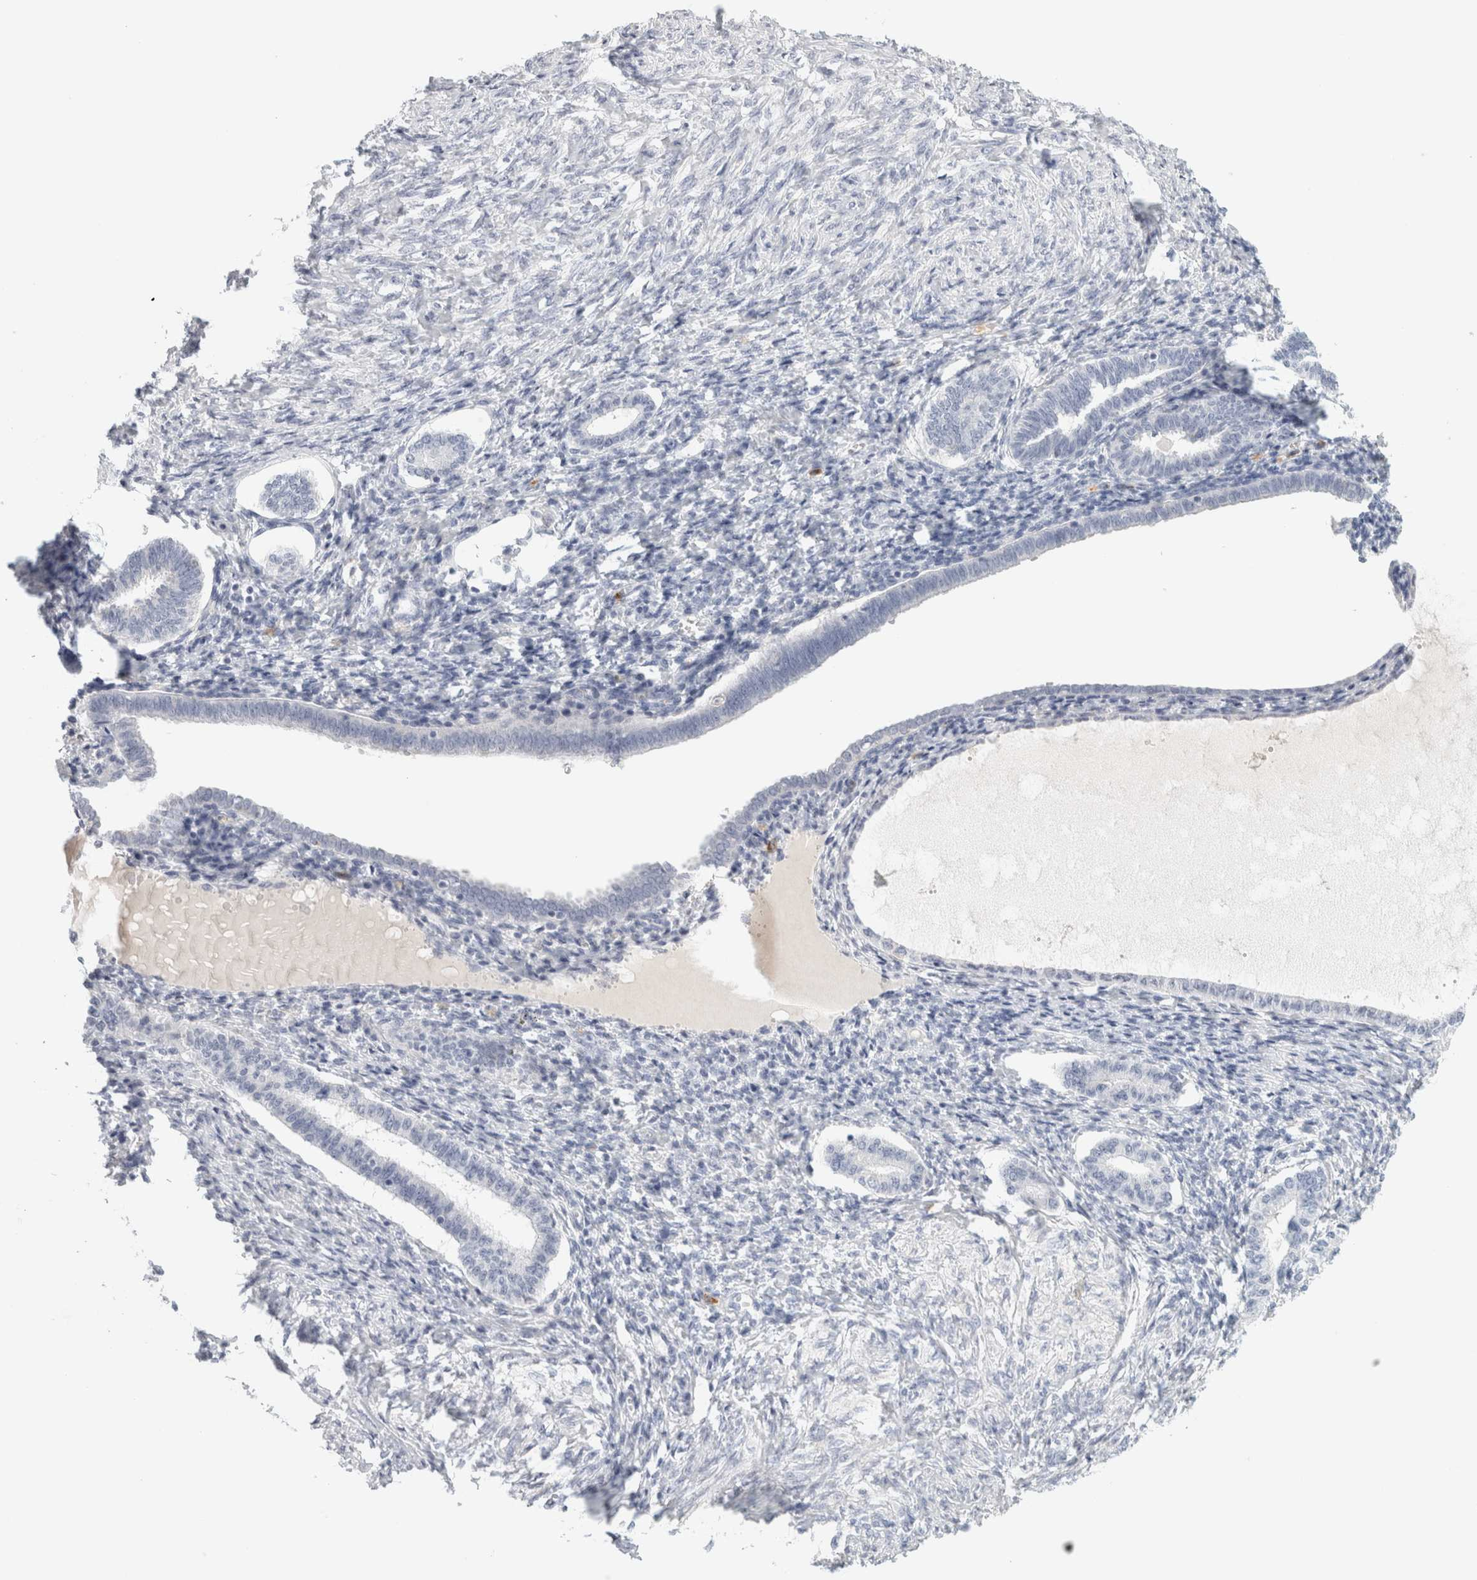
{"staining": {"intensity": "negative", "quantity": "none", "location": "none"}, "tissue": "endometrium", "cell_type": "Cells in endometrial stroma", "image_type": "normal", "snomed": [{"axis": "morphology", "description": "Normal tissue, NOS"}, {"axis": "topography", "description": "Endometrium"}], "caption": "IHC of benign human endometrium exhibits no staining in cells in endometrial stroma. (Brightfield microscopy of DAB IHC at high magnification).", "gene": "FGL2", "patient": {"sex": "female", "age": 77}}